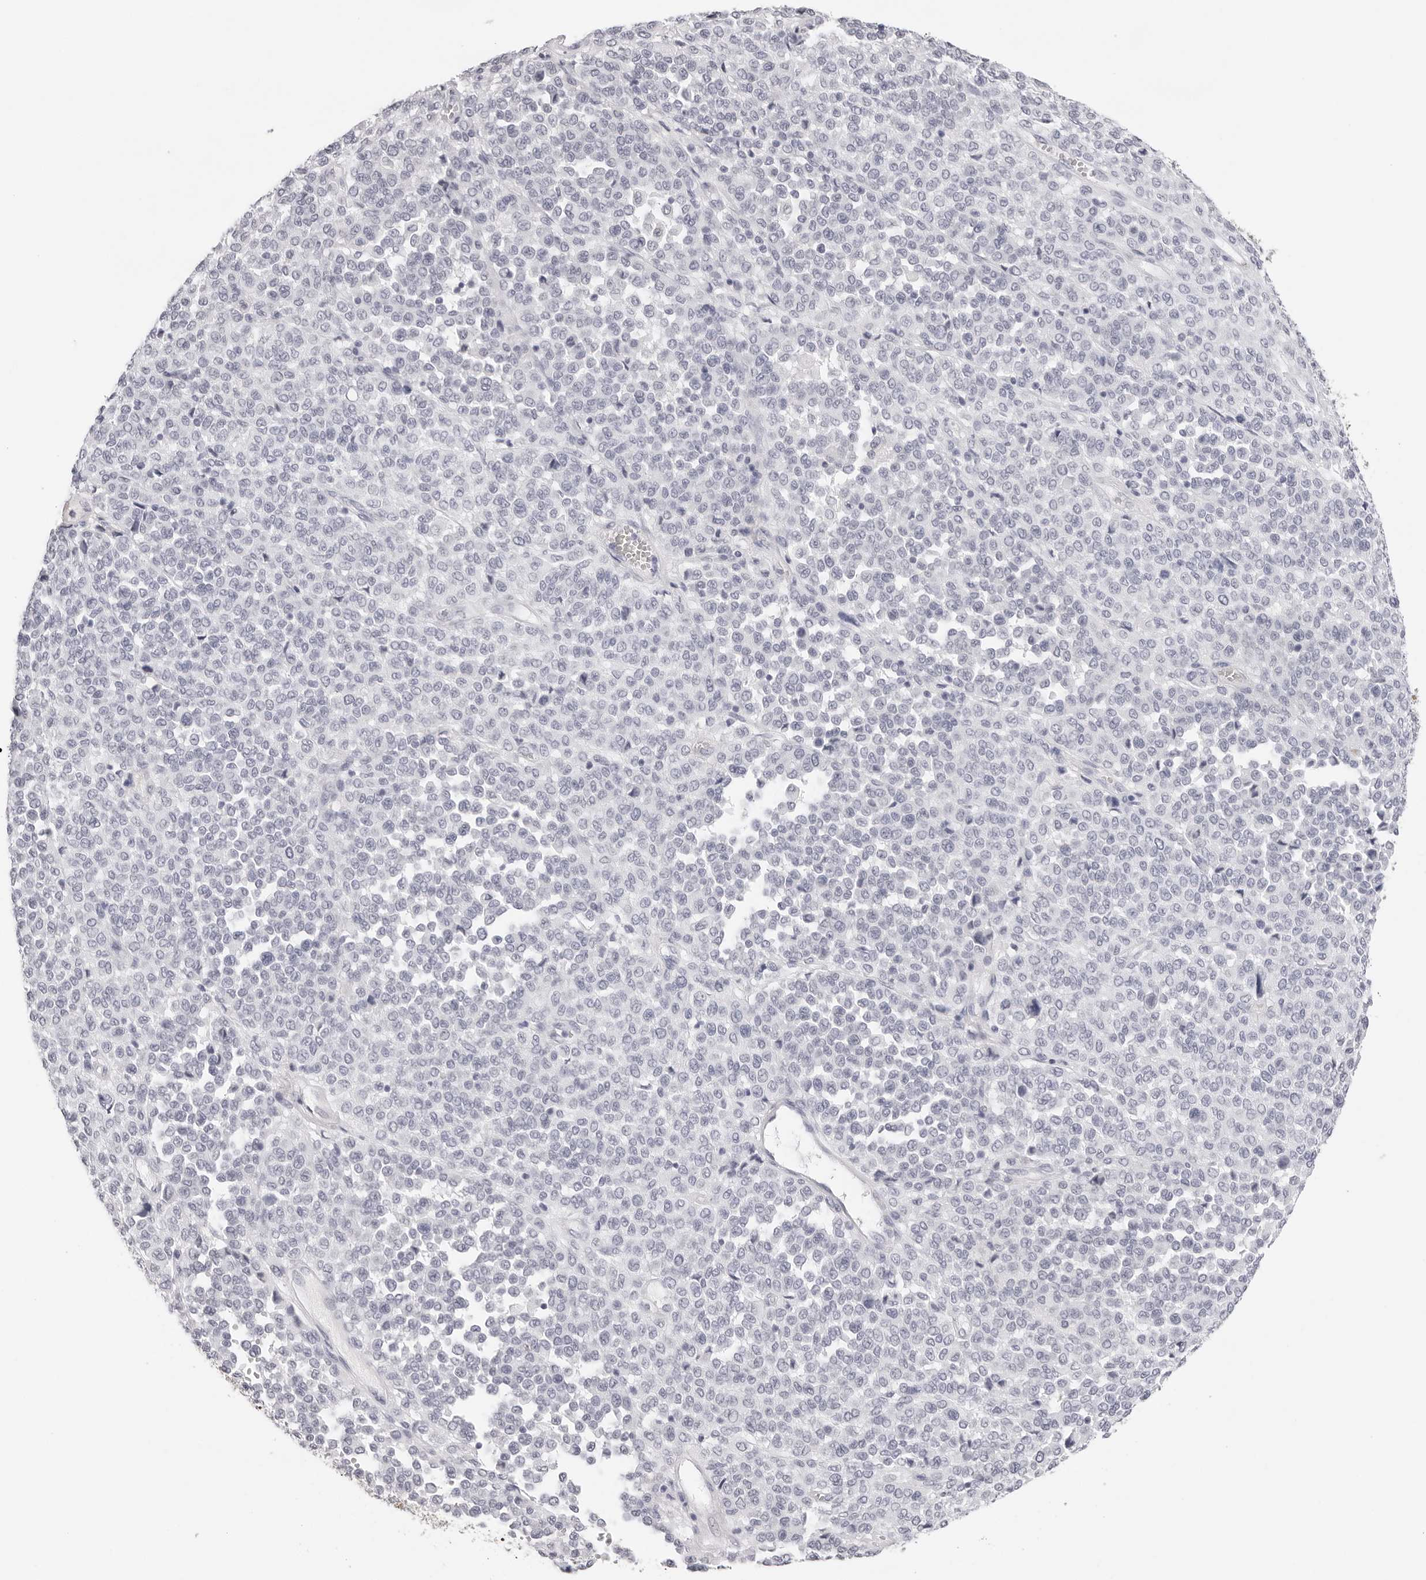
{"staining": {"intensity": "negative", "quantity": "none", "location": "none"}, "tissue": "melanoma", "cell_type": "Tumor cells", "image_type": "cancer", "snomed": [{"axis": "morphology", "description": "Malignant melanoma, Metastatic site"}, {"axis": "topography", "description": "Pancreas"}], "caption": "Micrograph shows no significant protein positivity in tumor cells of malignant melanoma (metastatic site).", "gene": "CST5", "patient": {"sex": "female", "age": 30}}